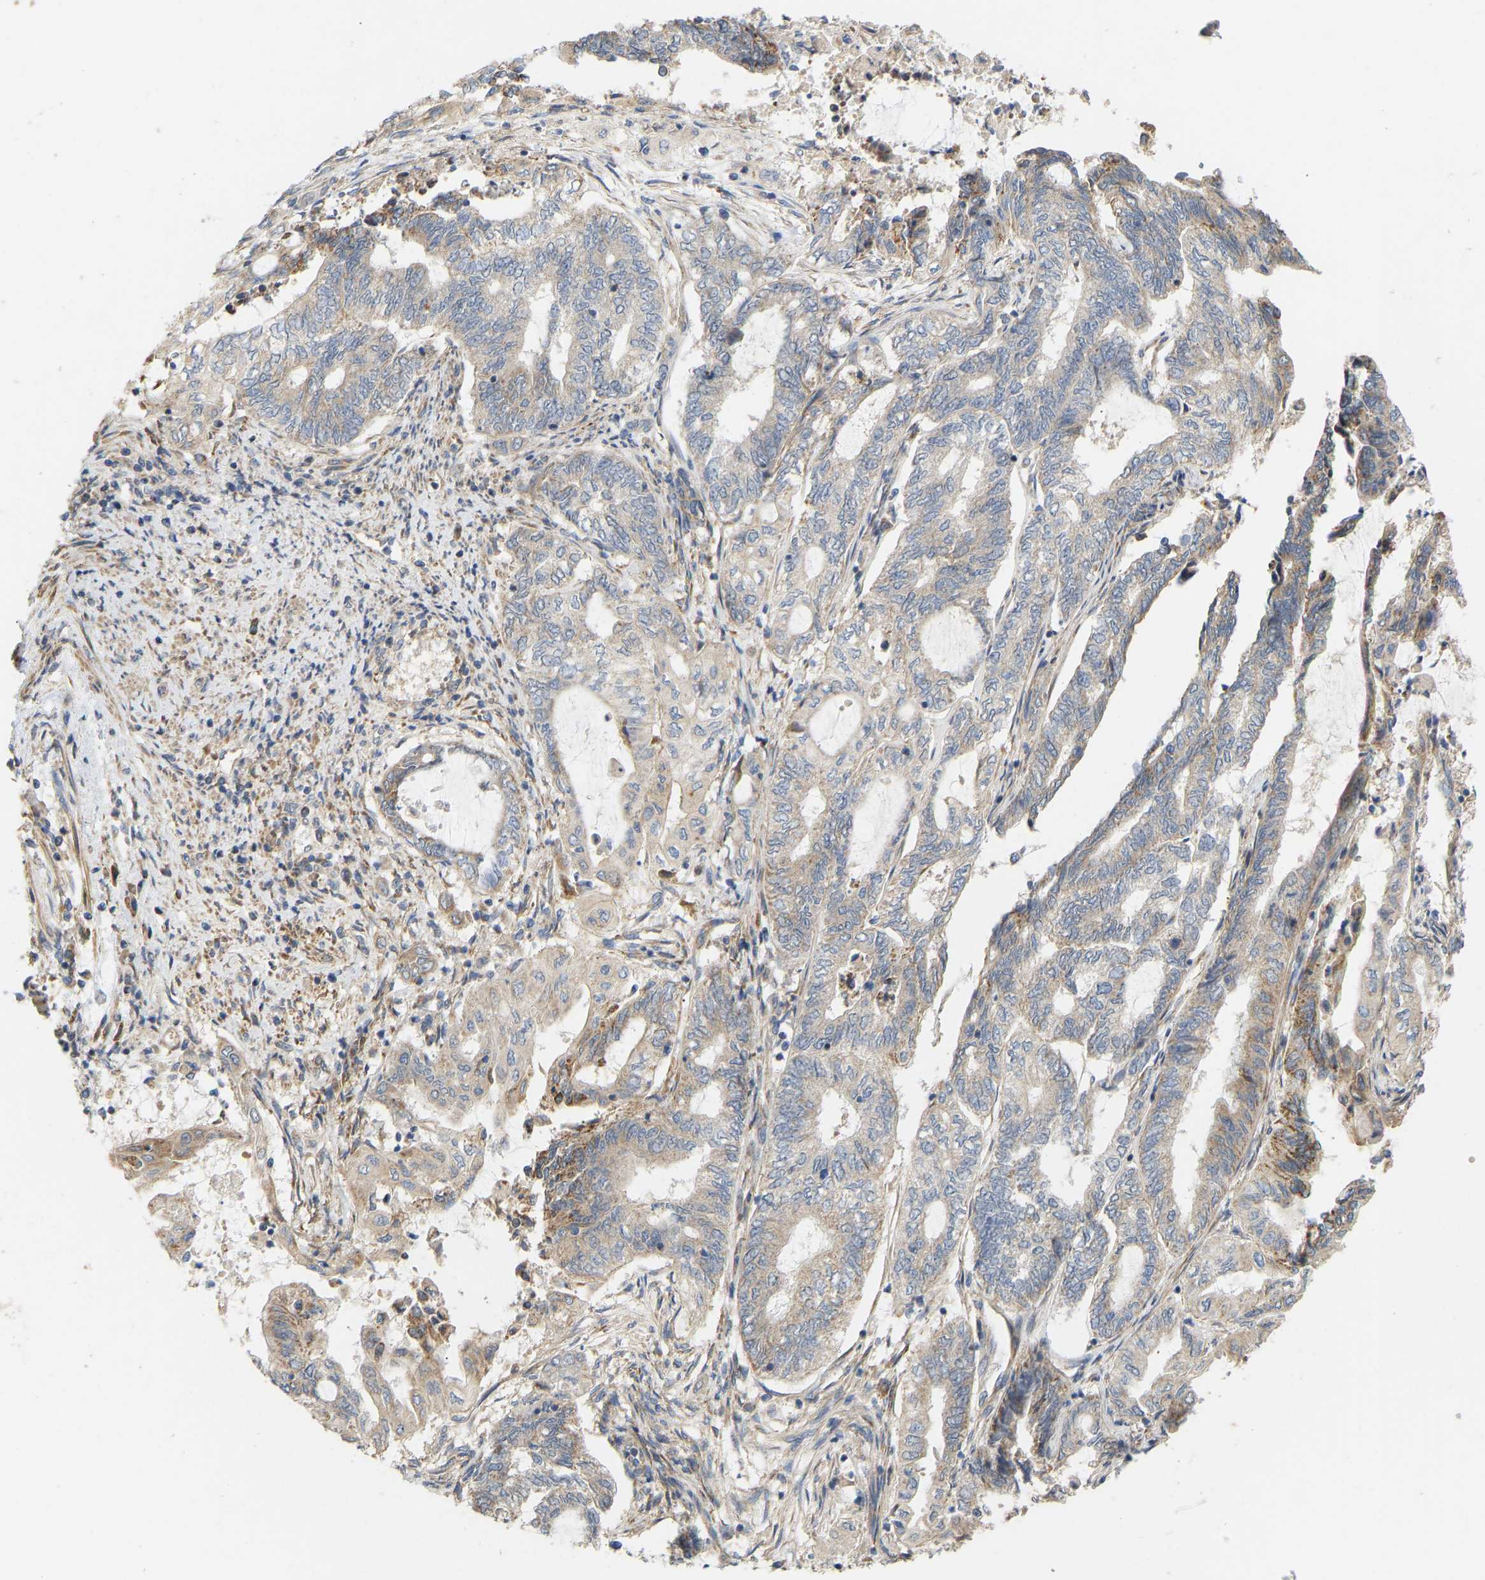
{"staining": {"intensity": "weak", "quantity": "<25%", "location": "cytoplasmic/membranous"}, "tissue": "endometrial cancer", "cell_type": "Tumor cells", "image_type": "cancer", "snomed": [{"axis": "morphology", "description": "Adenocarcinoma, NOS"}, {"axis": "topography", "description": "Uterus"}, {"axis": "topography", "description": "Endometrium"}], "caption": "Immunohistochemistry (IHC) photomicrograph of endometrial cancer stained for a protein (brown), which demonstrates no expression in tumor cells. (IHC, brightfield microscopy, high magnification).", "gene": "HACD2", "patient": {"sex": "female", "age": 70}}